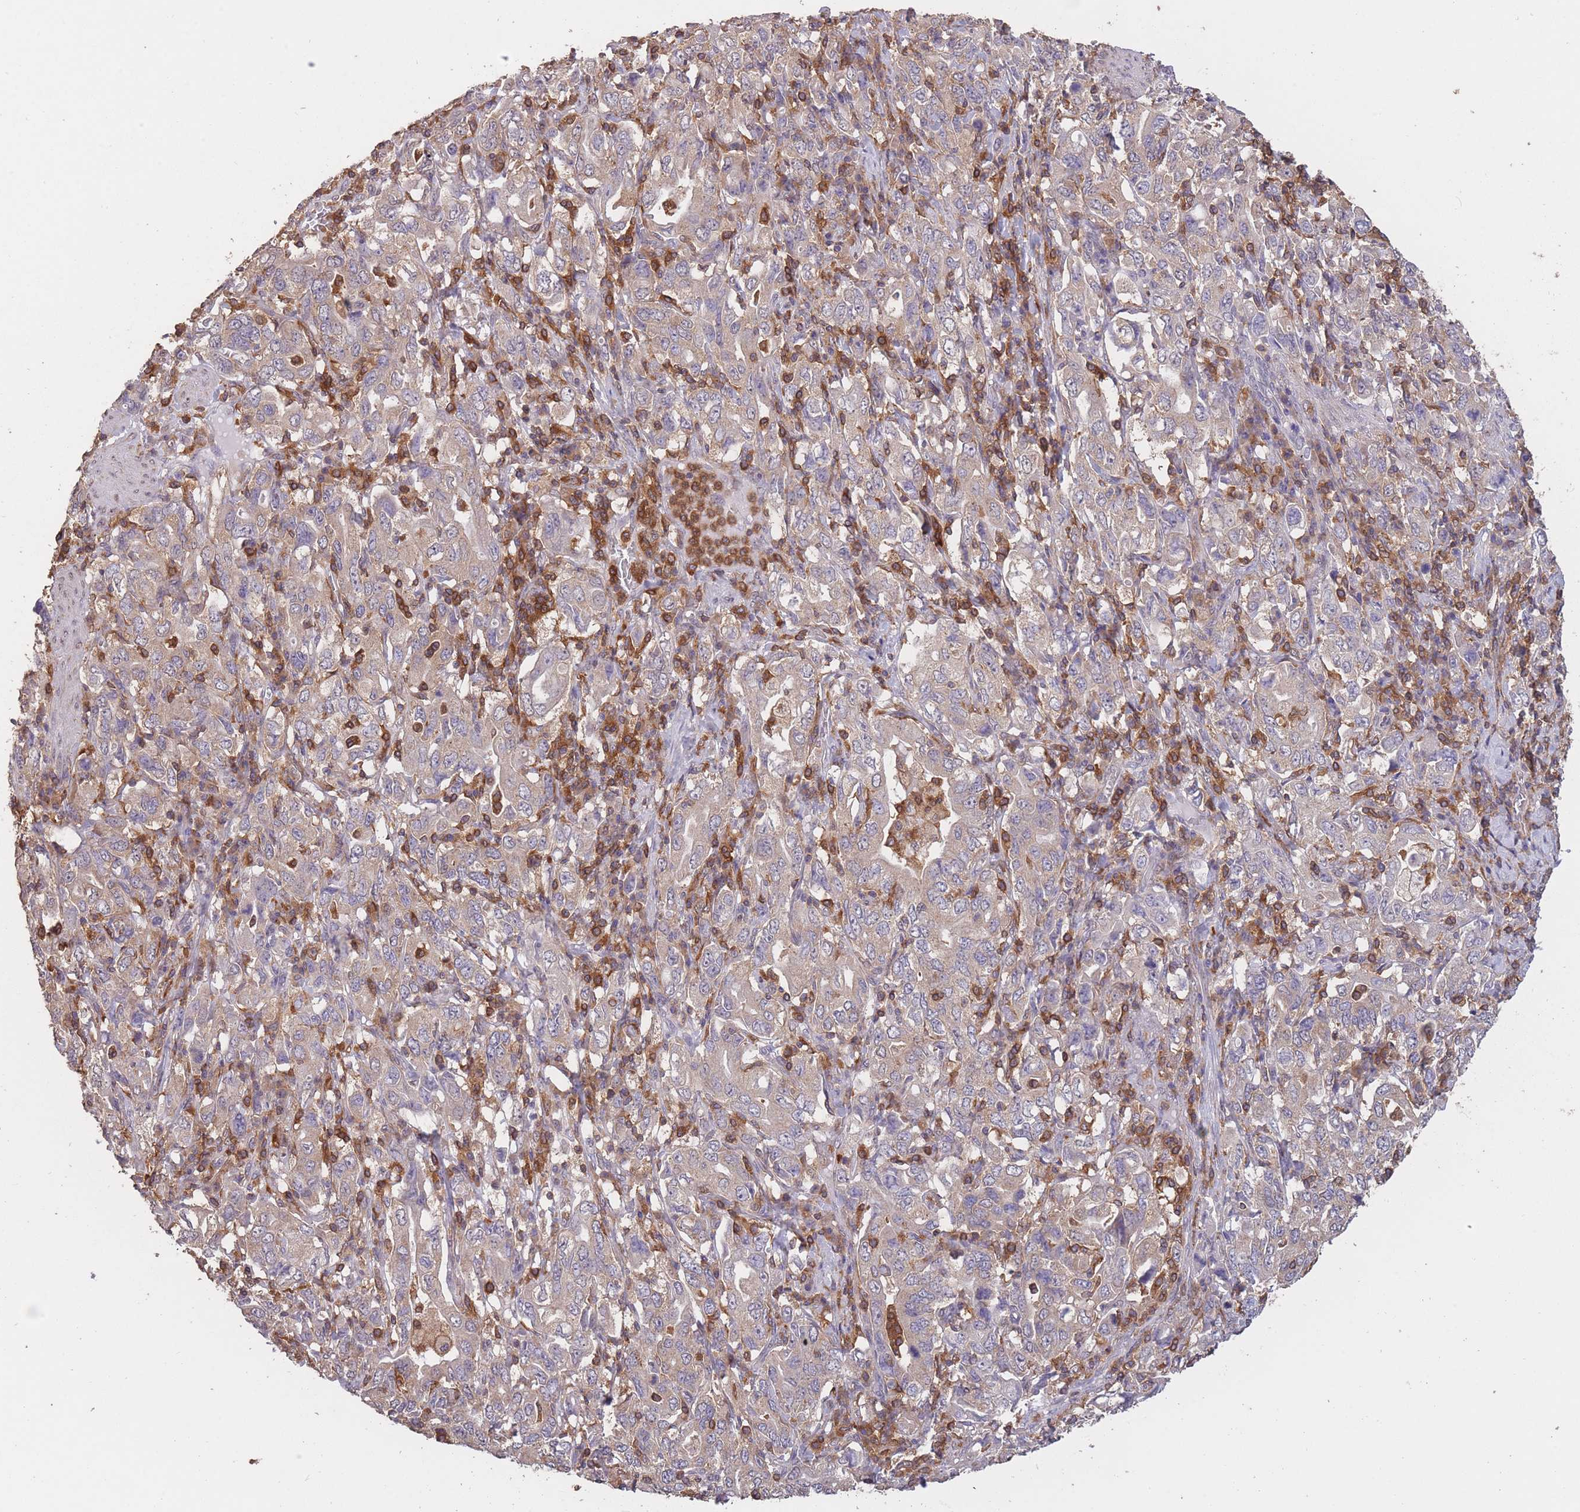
{"staining": {"intensity": "weak", "quantity": "<25%", "location": "cytoplasmic/membranous"}, "tissue": "stomach cancer", "cell_type": "Tumor cells", "image_type": "cancer", "snomed": [{"axis": "morphology", "description": "Adenocarcinoma, NOS"}, {"axis": "topography", "description": "Stomach, upper"}, {"axis": "topography", "description": "Stomach"}], "caption": "The photomicrograph reveals no staining of tumor cells in stomach cancer.", "gene": "GMIP", "patient": {"sex": "male", "age": 62}}